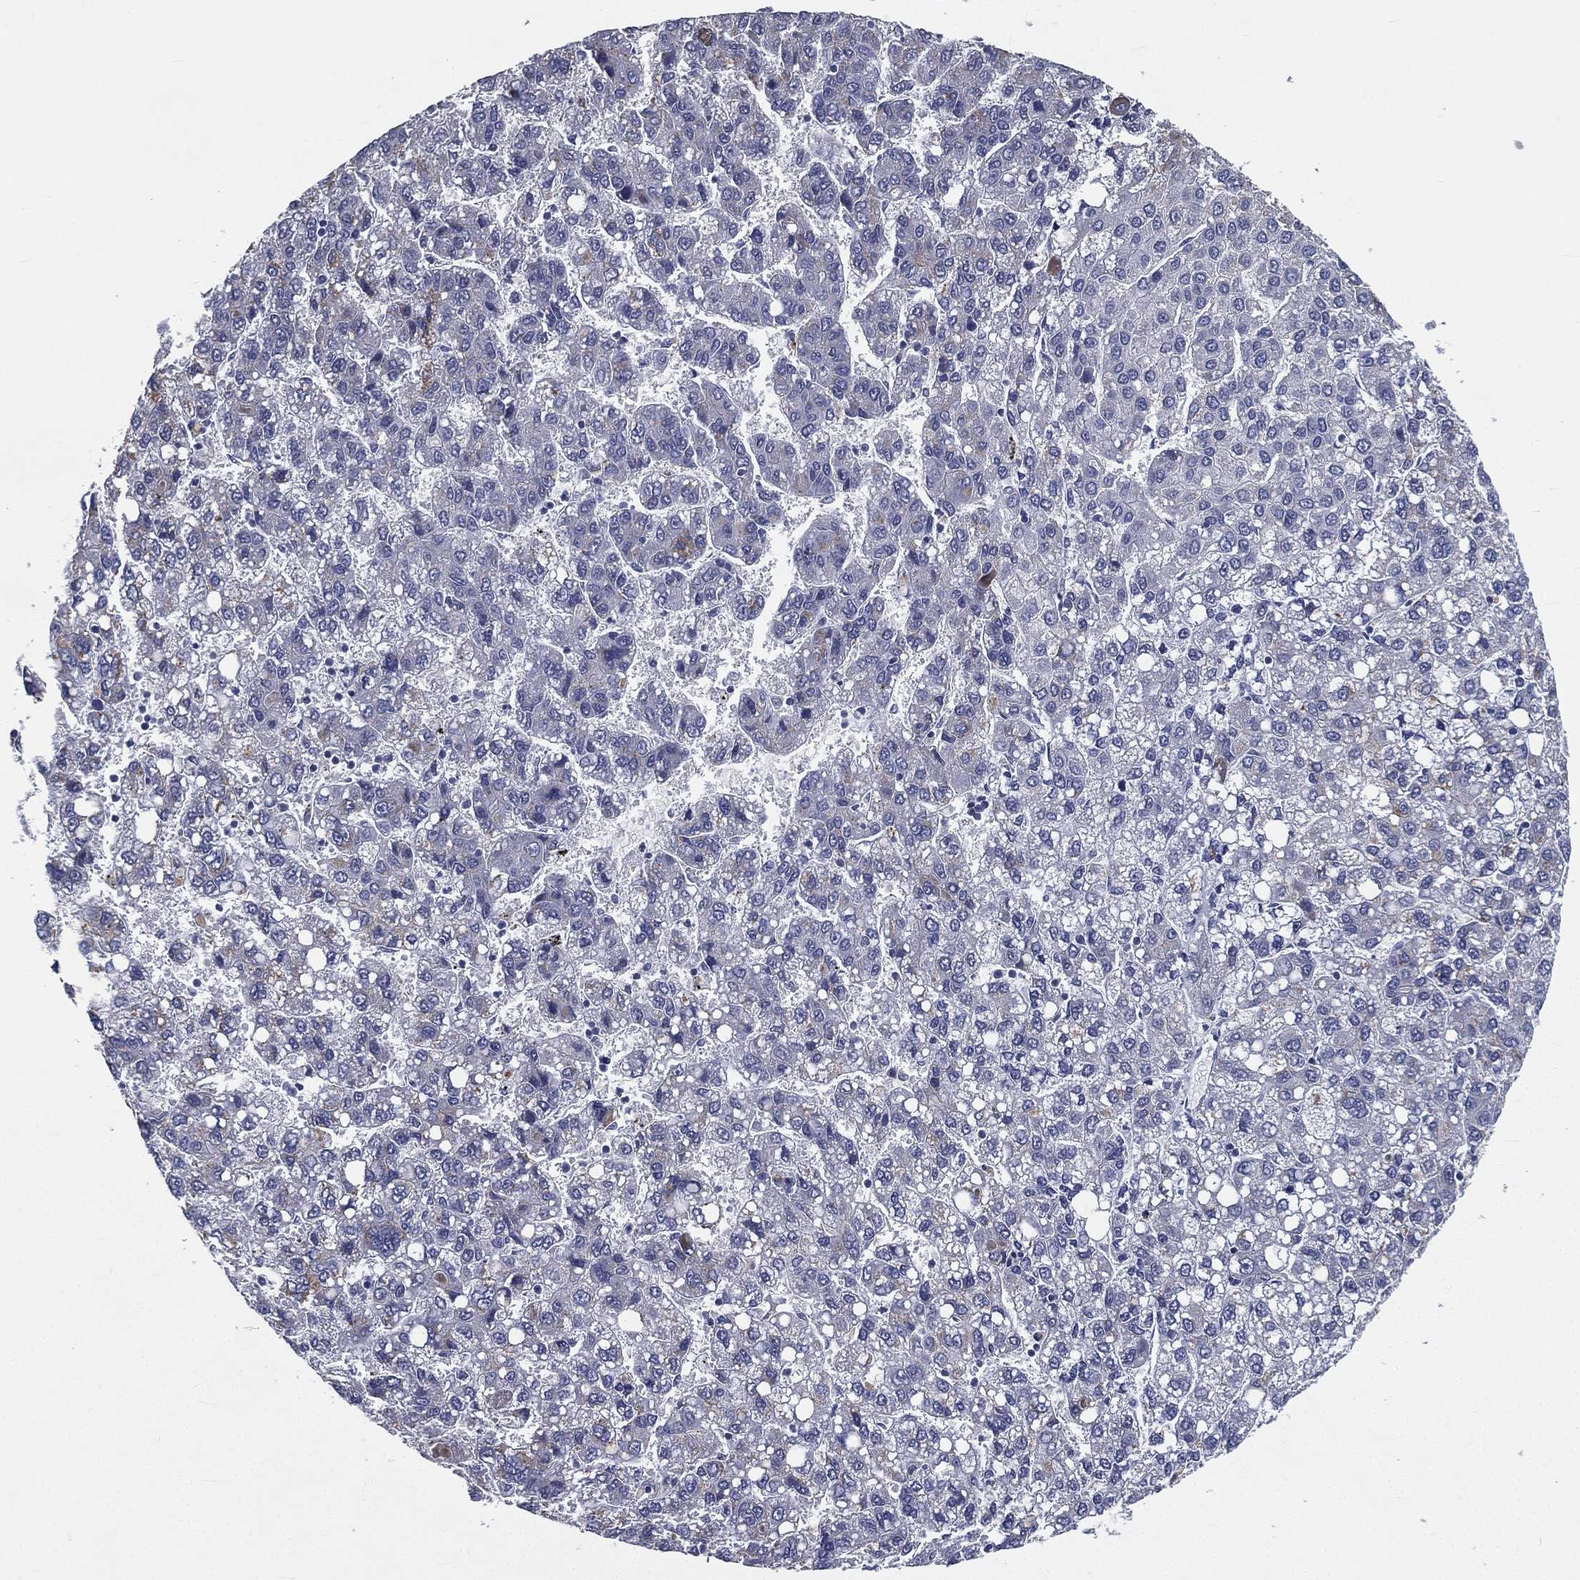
{"staining": {"intensity": "negative", "quantity": "none", "location": "none"}, "tissue": "liver cancer", "cell_type": "Tumor cells", "image_type": "cancer", "snomed": [{"axis": "morphology", "description": "Carcinoma, Hepatocellular, NOS"}, {"axis": "topography", "description": "Liver"}], "caption": "The photomicrograph displays no significant staining in tumor cells of hepatocellular carcinoma (liver). The staining is performed using DAB brown chromogen with nuclei counter-stained in using hematoxylin.", "gene": "IFT27", "patient": {"sex": "female", "age": 82}}